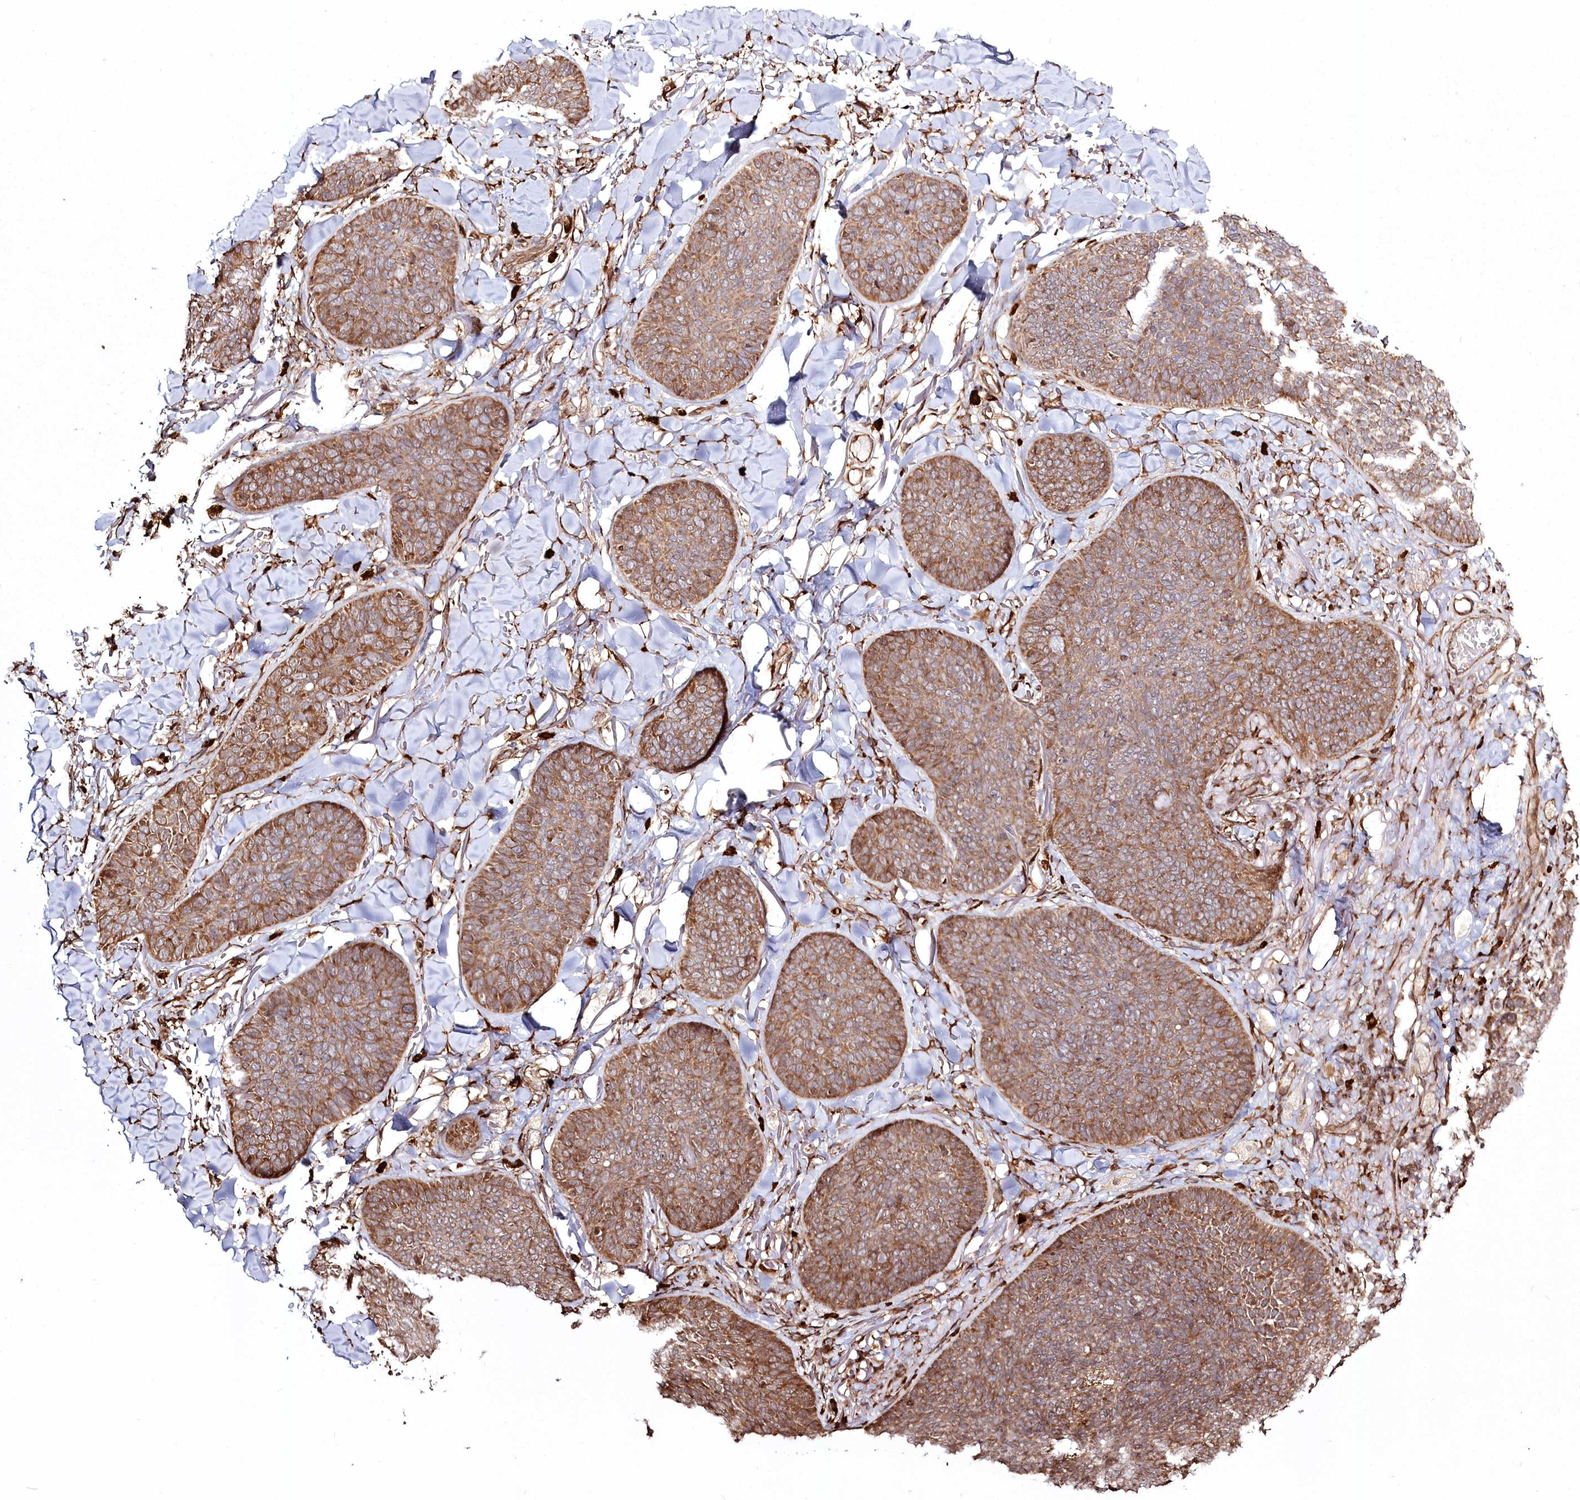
{"staining": {"intensity": "moderate", "quantity": ">75%", "location": "cytoplasmic/membranous"}, "tissue": "skin cancer", "cell_type": "Tumor cells", "image_type": "cancer", "snomed": [{"axis": "morphology", "description": "Basal cell carcinoma"}, {"axis": "topography", "description": "Skin"}], "caption": "The photomicrograph demonstrates a brown stain indicating the presence of a protein in the cytoplasmic/membranous of tumor cells in skin cancer (basal cell carcinoma).", "gene": "FAM13A", "patient": {"sex": "male", "age": 85}}